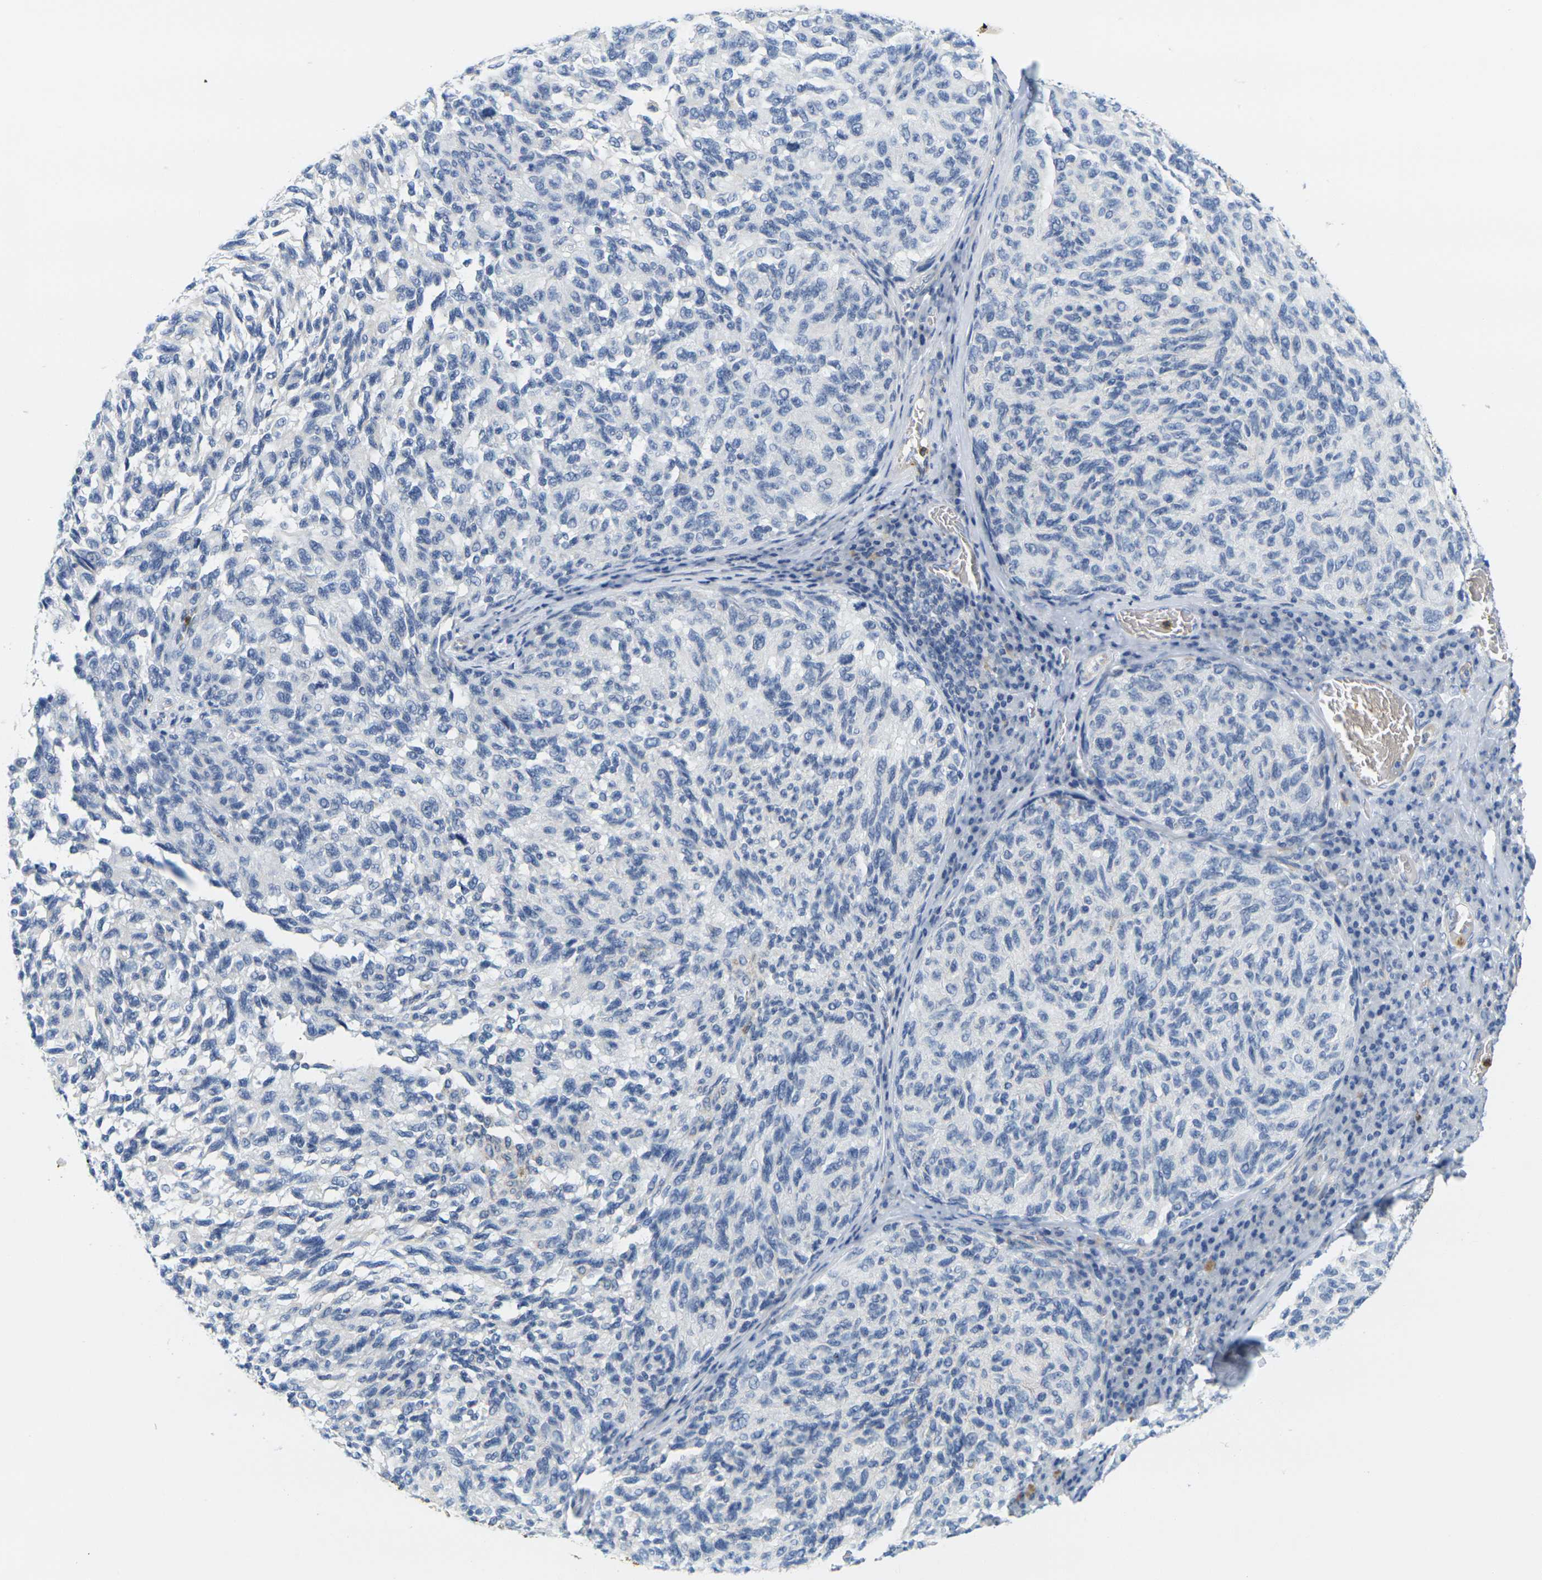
{"staining": {"intensity": "negative", "quantity": "none", "location": "none"}, "tissue": "melanoma", "cell_type": "Tumor cells", "image_type": "cancer", "snomed": [{"axis": "morphology", "description": "Malignant melanoma, NOS"}, {"axis": "topography", "description": "Skin"}], "caption": "Immunohistochemistry photomicrograph of neoplastic tissue: malignant melanoma stained with DAB demonstrates no significant protein staining in tumor cells.", "gene": "KLK5", "patient": {"sex": "female", "age": 73}}